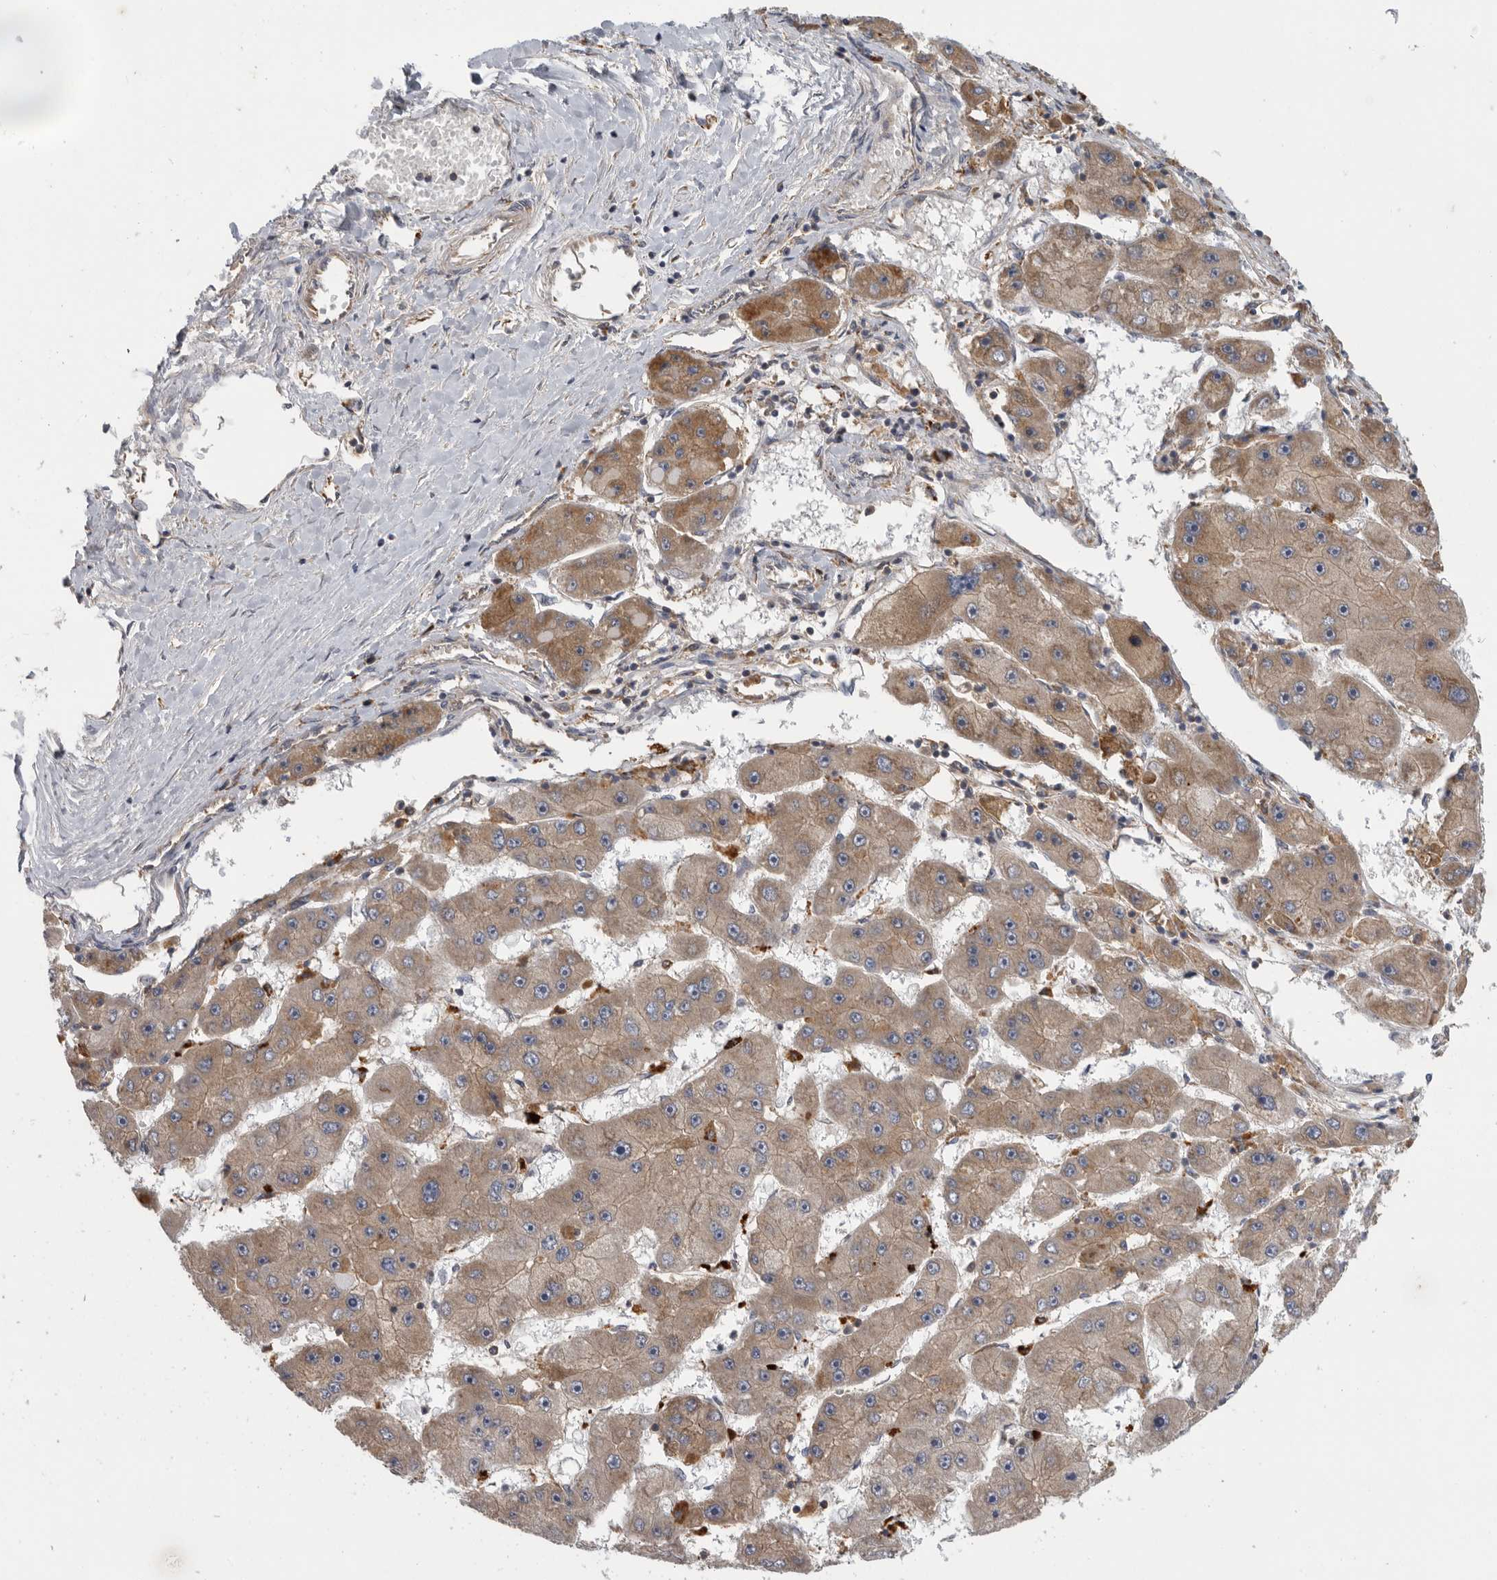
{"staining": {"intensity": "weak", "quantity": ">75%", "location": "cytoplasmic/membranous"}, "tissue": "liver cancer", "cell_type": "Tumor cells", "image_type": "cancer", "snomed": [{"axis": "morphology", "description": "Carcinoma, Hepatocellular, NOS"}, {"axis": "topography", "description": "Liver"}], "caption": "Liver hepatocellular carcinoma was stained to show a protein in brown. There is low levels of weak cytoplasmic/membranous positivity in approximately >75% of tumor cells.", "gene": "C1orf109", "patient": {"sex": "female", "age": 61}}